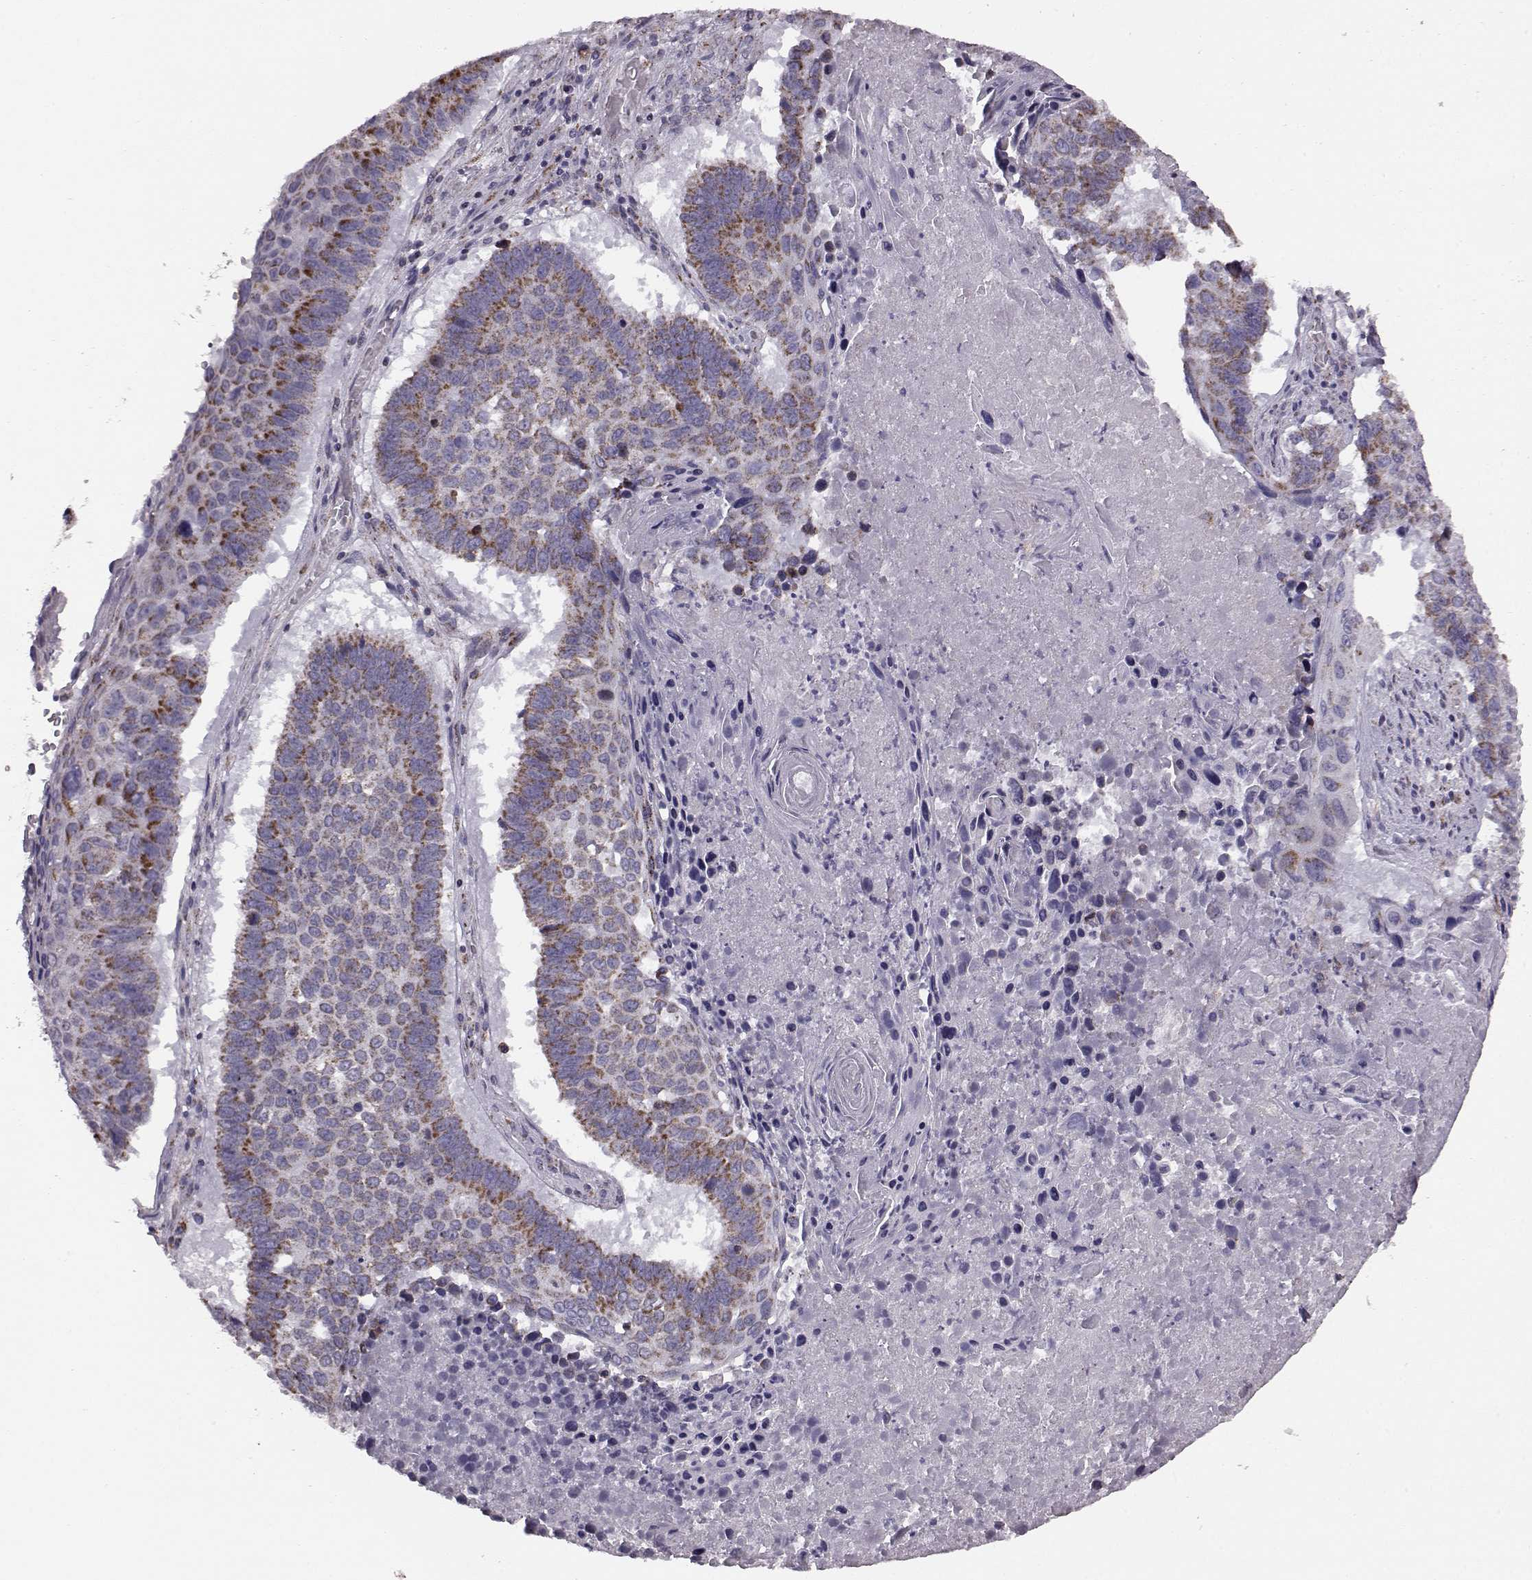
{"staining": {"intensity": "strong", "quantity": ">75%", "location": "cytoplasmic/membranous"}, "tissue": "lung cancer", "cell_type": "Tumor cells", "image_type": "cancer", "snomed": [{"axis": "morphology", "description": "Squamous cell carcinoma, NOS"}, {"axis": "topography", "description": "Lung"}], "caption": "The photomicrograph displays staining of squamous cell carcinoma (lung), revealing strong cytoplasmic/membranous protein expression (brown color) within tumor cells. (DAB (3,3'-diaminobenzidine) IHC with brightfield microscopy, high magnification).", "gene": "FAM8A1", "patient": {"sex": "male", "age": 73}}